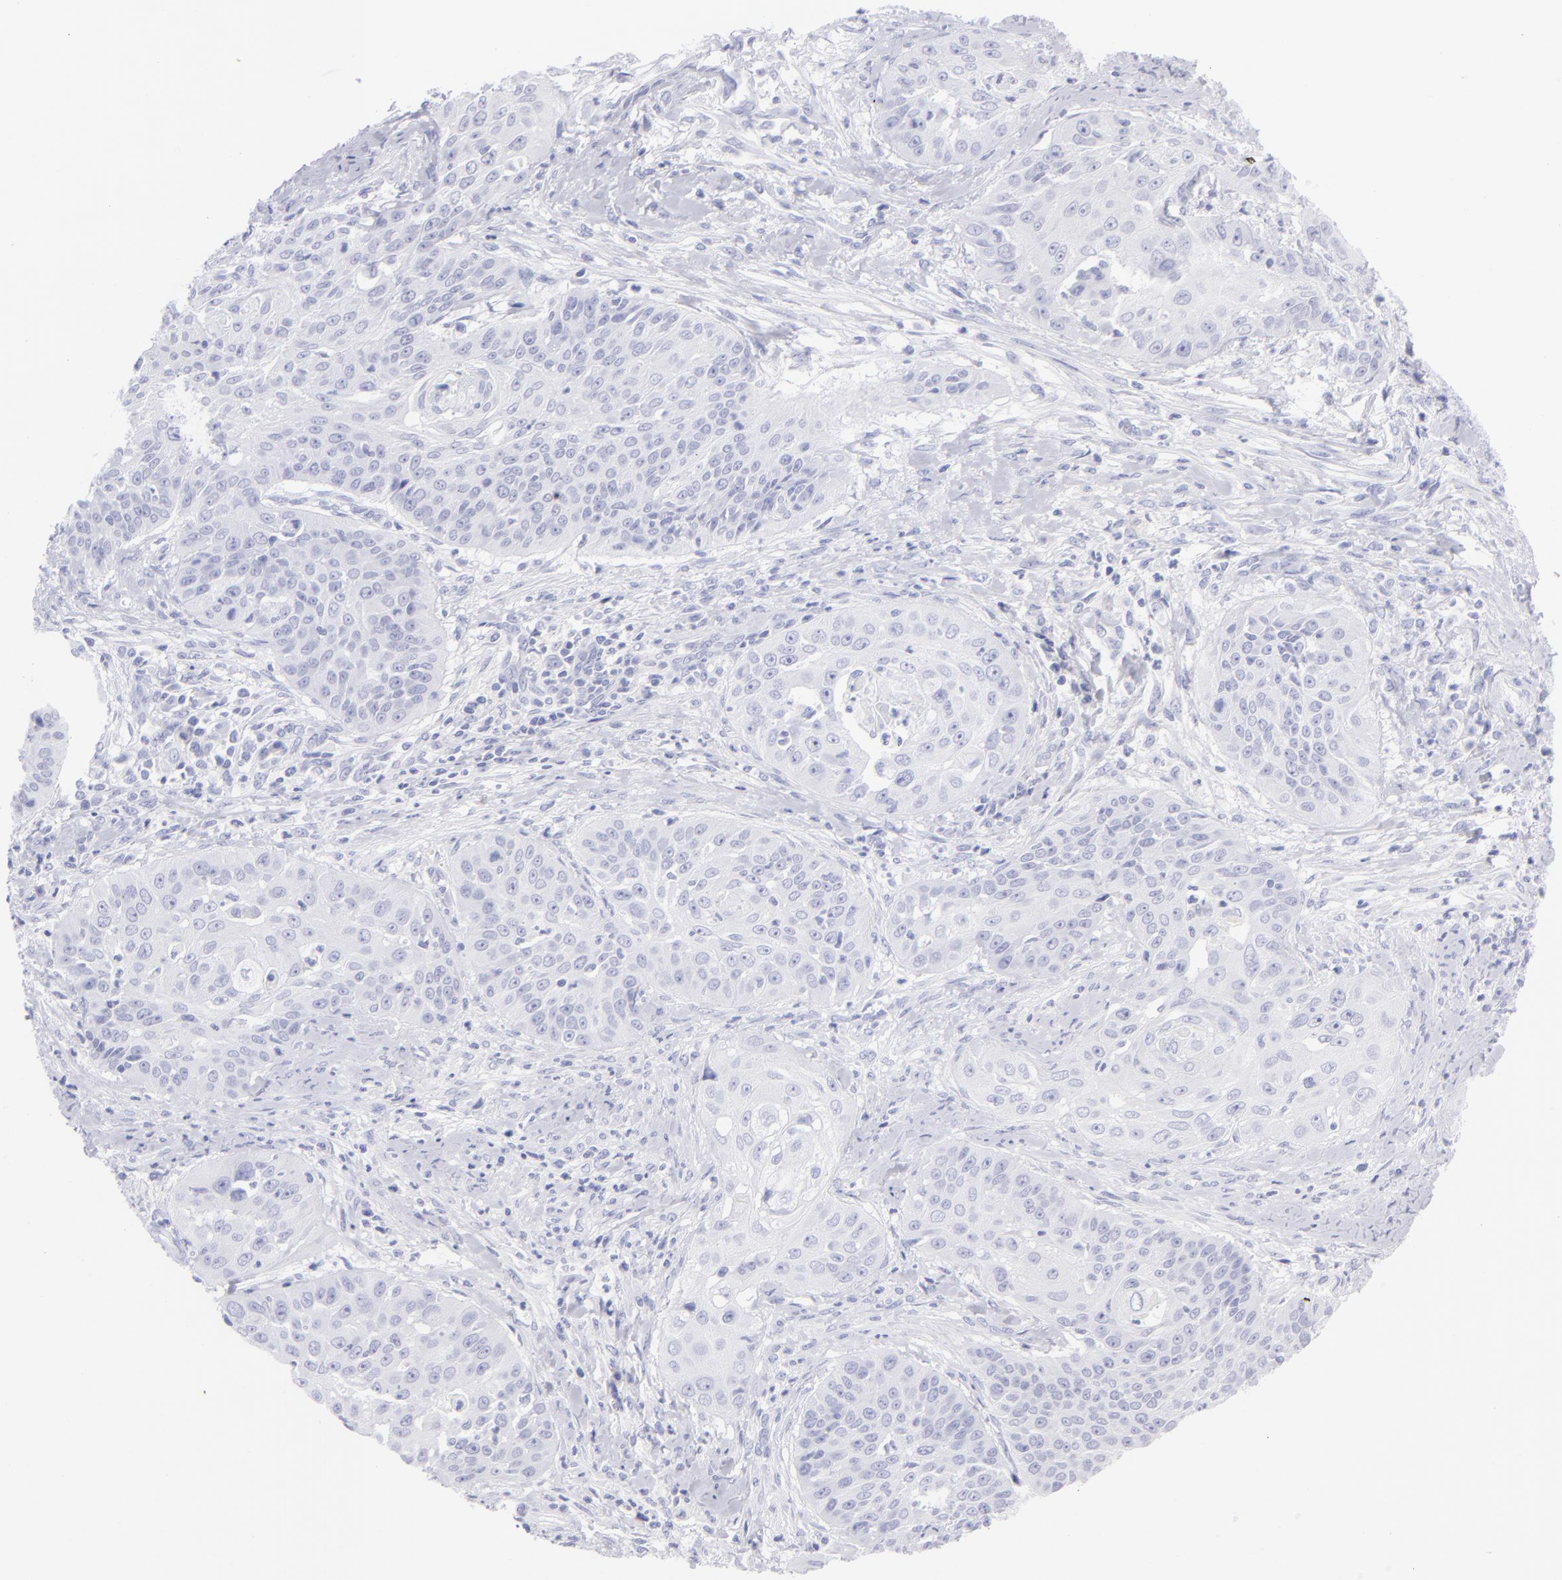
{"staining": {"intensity": "negative", "quantity": "none", "location": "none"}, "tissue": "cervical cancer", "cell_type": "Tumor cells", "image_type": "cancer", "snomed": [{"axis": "morphology", "description": "Squamous cell carcinoma, NOS"}, {"axis": "topography", "description": "Cervix"}], "caption": "A photomicrograph of cervical cancer (squamous cell carcinoma) stained for a protein reveals no brown staining in tumor cells.", "gene": "SLC1A2", "patient": {"sex": "female", "age": 64}}